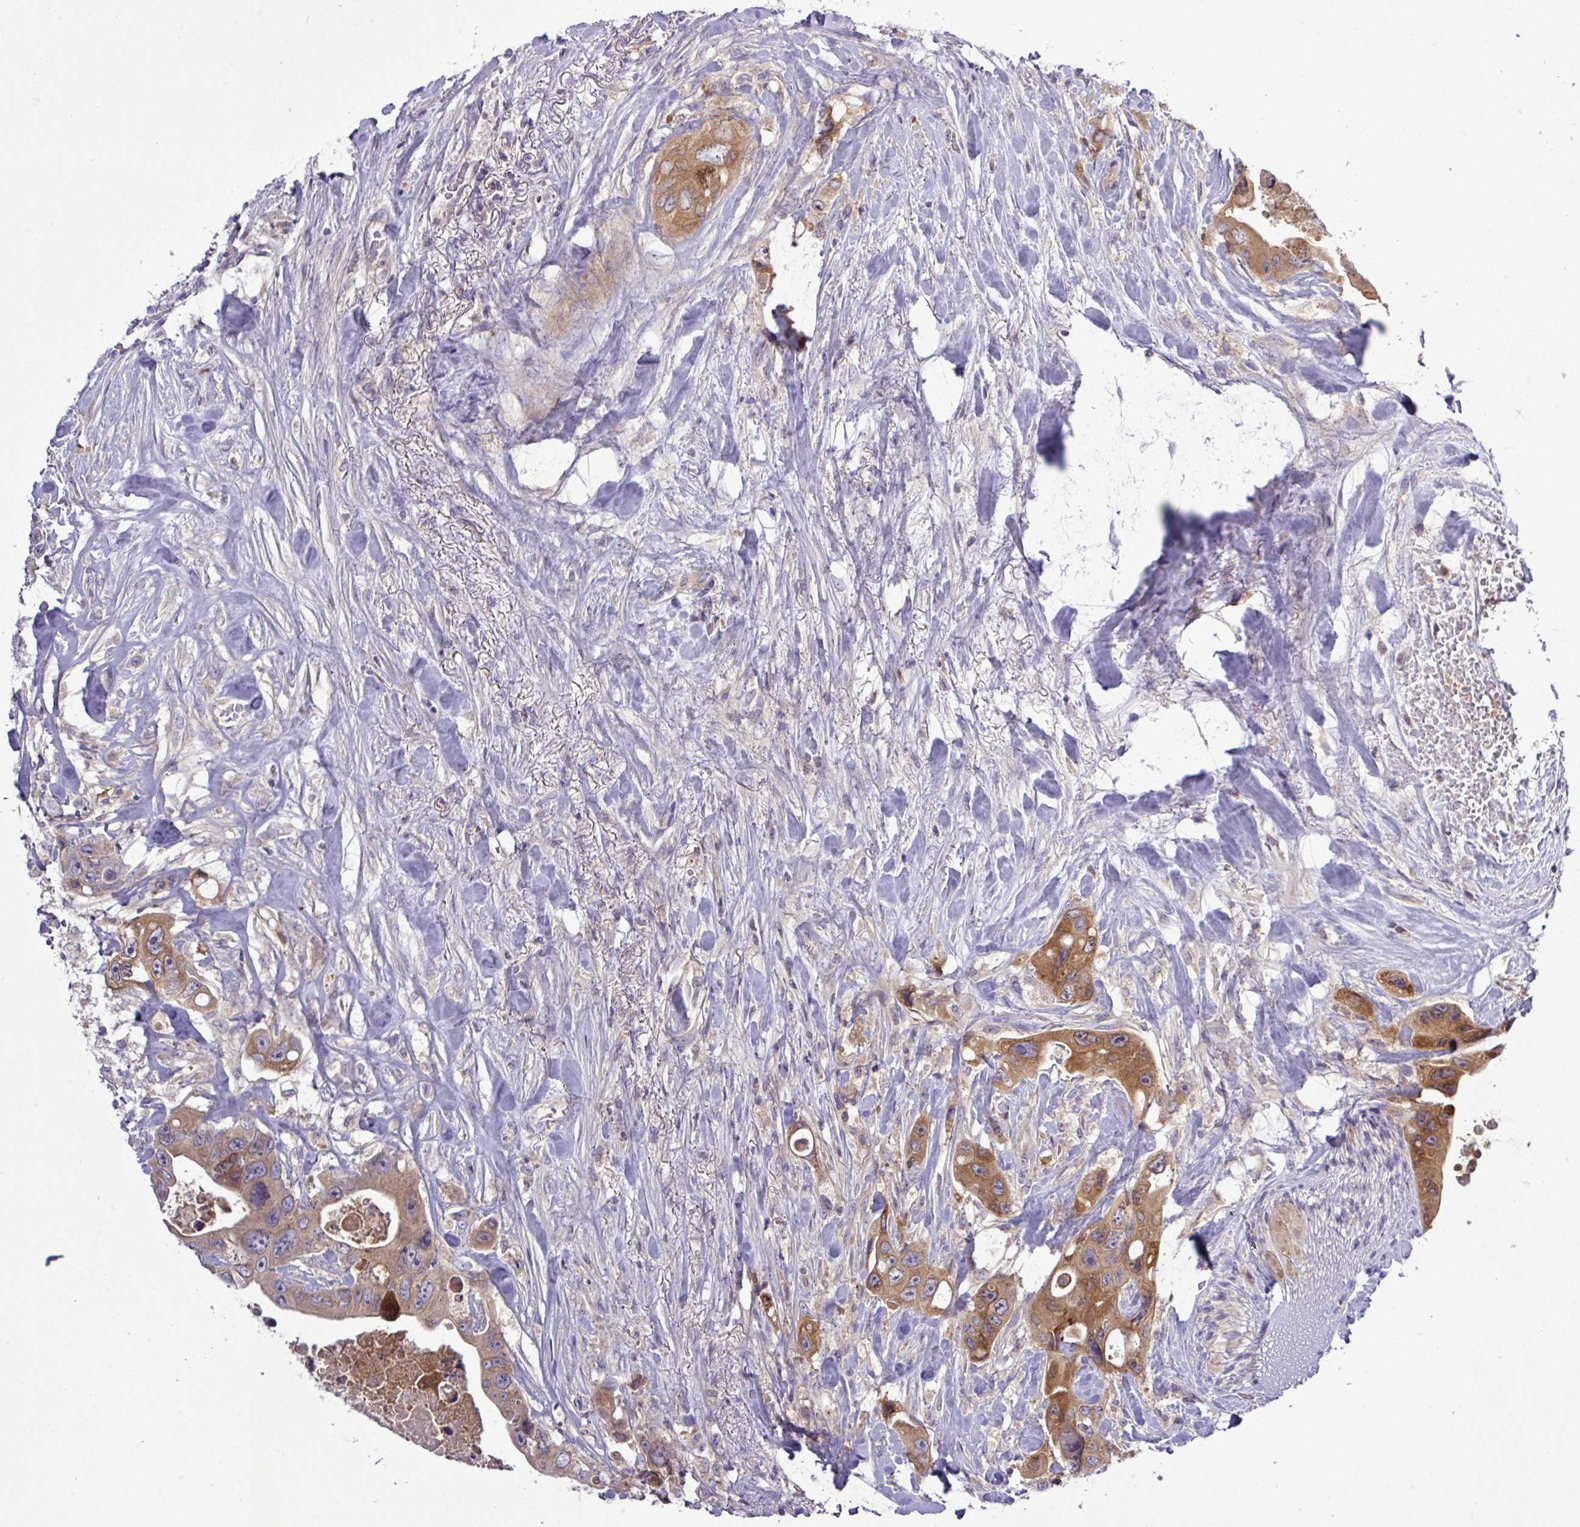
{"staining": {"intensity": "moderate", "quantity": ">75%", "location": "cytoplasmic/membranous"}, "tissue": "colorectal cancer", "cell_type": "Tumor cells", "image_type": "cancer", "snomed": [{"axis": "morphology", "description": "Adenocarcinoma, NOS"}, {"axis": "topography", "description": "Colon"}], "caption": "This is an image of IHC staining of colorectal cancer (adenocarcinoma), which shows moderate expression in the cytoplasmic/membranous of tumor cells.", "gene": "TMEM62", "patient": {"sex": "female", "age": 46}}